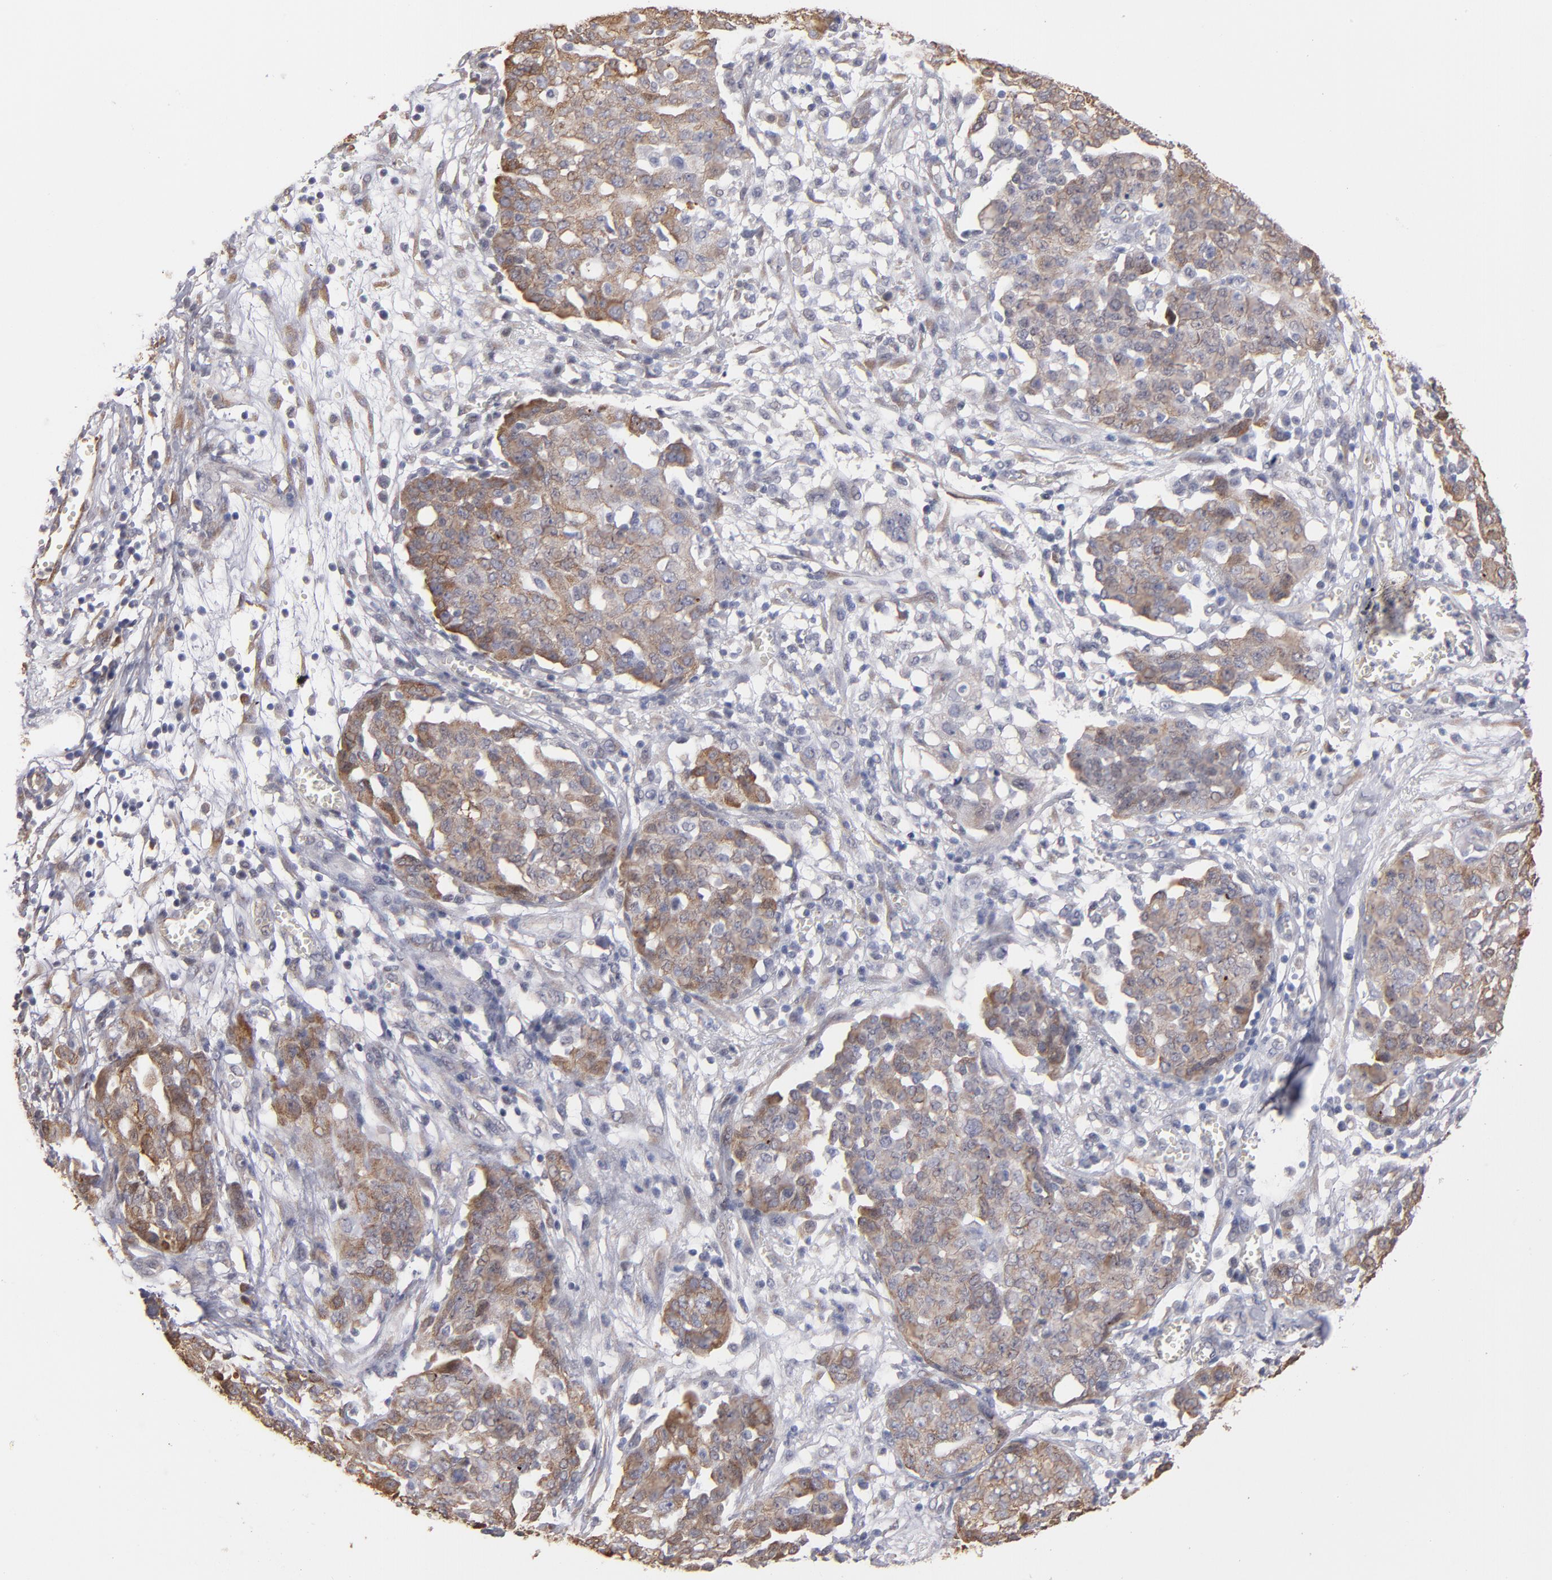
{"staining": {"intensity": "weak", "quantity": ">75%", "location": "cytoplasmic/membranous"}, "tissue": "ovarian cancer", "cell_type": "Tumor cells", "image_type": "cancer", "snomed": [{"axis": "morphology", "description": "Cystadenocarcinoma, serous, NOS"}, {"axis": "topography", "description": "Soft tissue"}, {"axis": "topography", "description": "Ovary"}], "caption": "Immunohistochemistry (IHC) of human ovarian cancer shows low levels of weak cytoplasmic/membranous staining in about >75% of tumor cells.", "gene": "PGRMC1", "patient": {"sex": "female", "age": 57}}